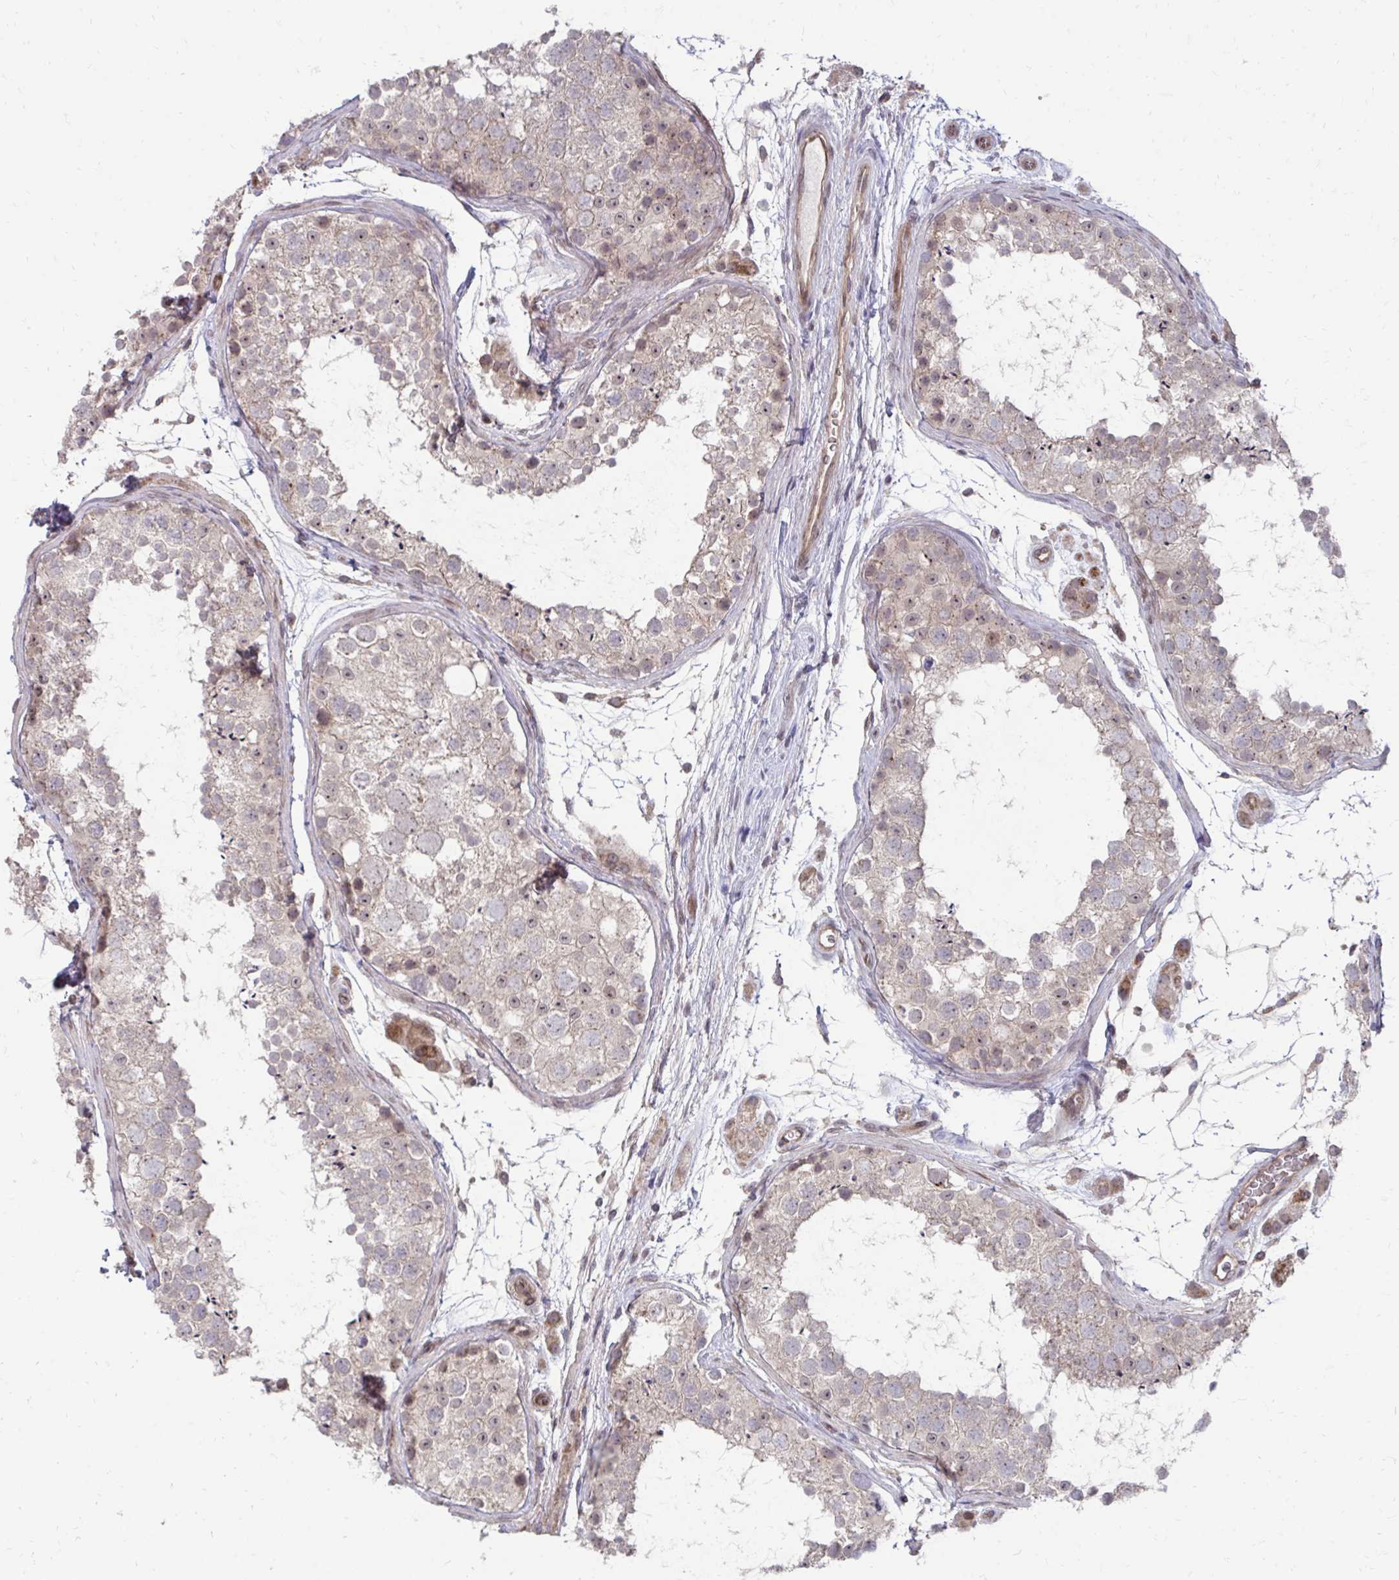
{"staining": {"intensity": "weak", "quantity": "25%-75%", "location": "cytoplasmic/membranous"}, "tissue": "testis", "cell_type": "Cells in seminiferous ducts", "image_type": "normal", "snomed": [{"axis": "morphology", "description": "Normal tissue, NOS"}, {"axis": "topography", "description": "Testis"}], "caption": "An IHC histopathology image of normal tissue is shown. Protein staining in brown shows weak cytoplasmic/membranous positivity in testis within cells in seminiferous ducts. (Brightfield microscopy of DAB IHC at high magnification).", "gene": "ITPR2", "patient": {"sex": "male", "age": 41}}